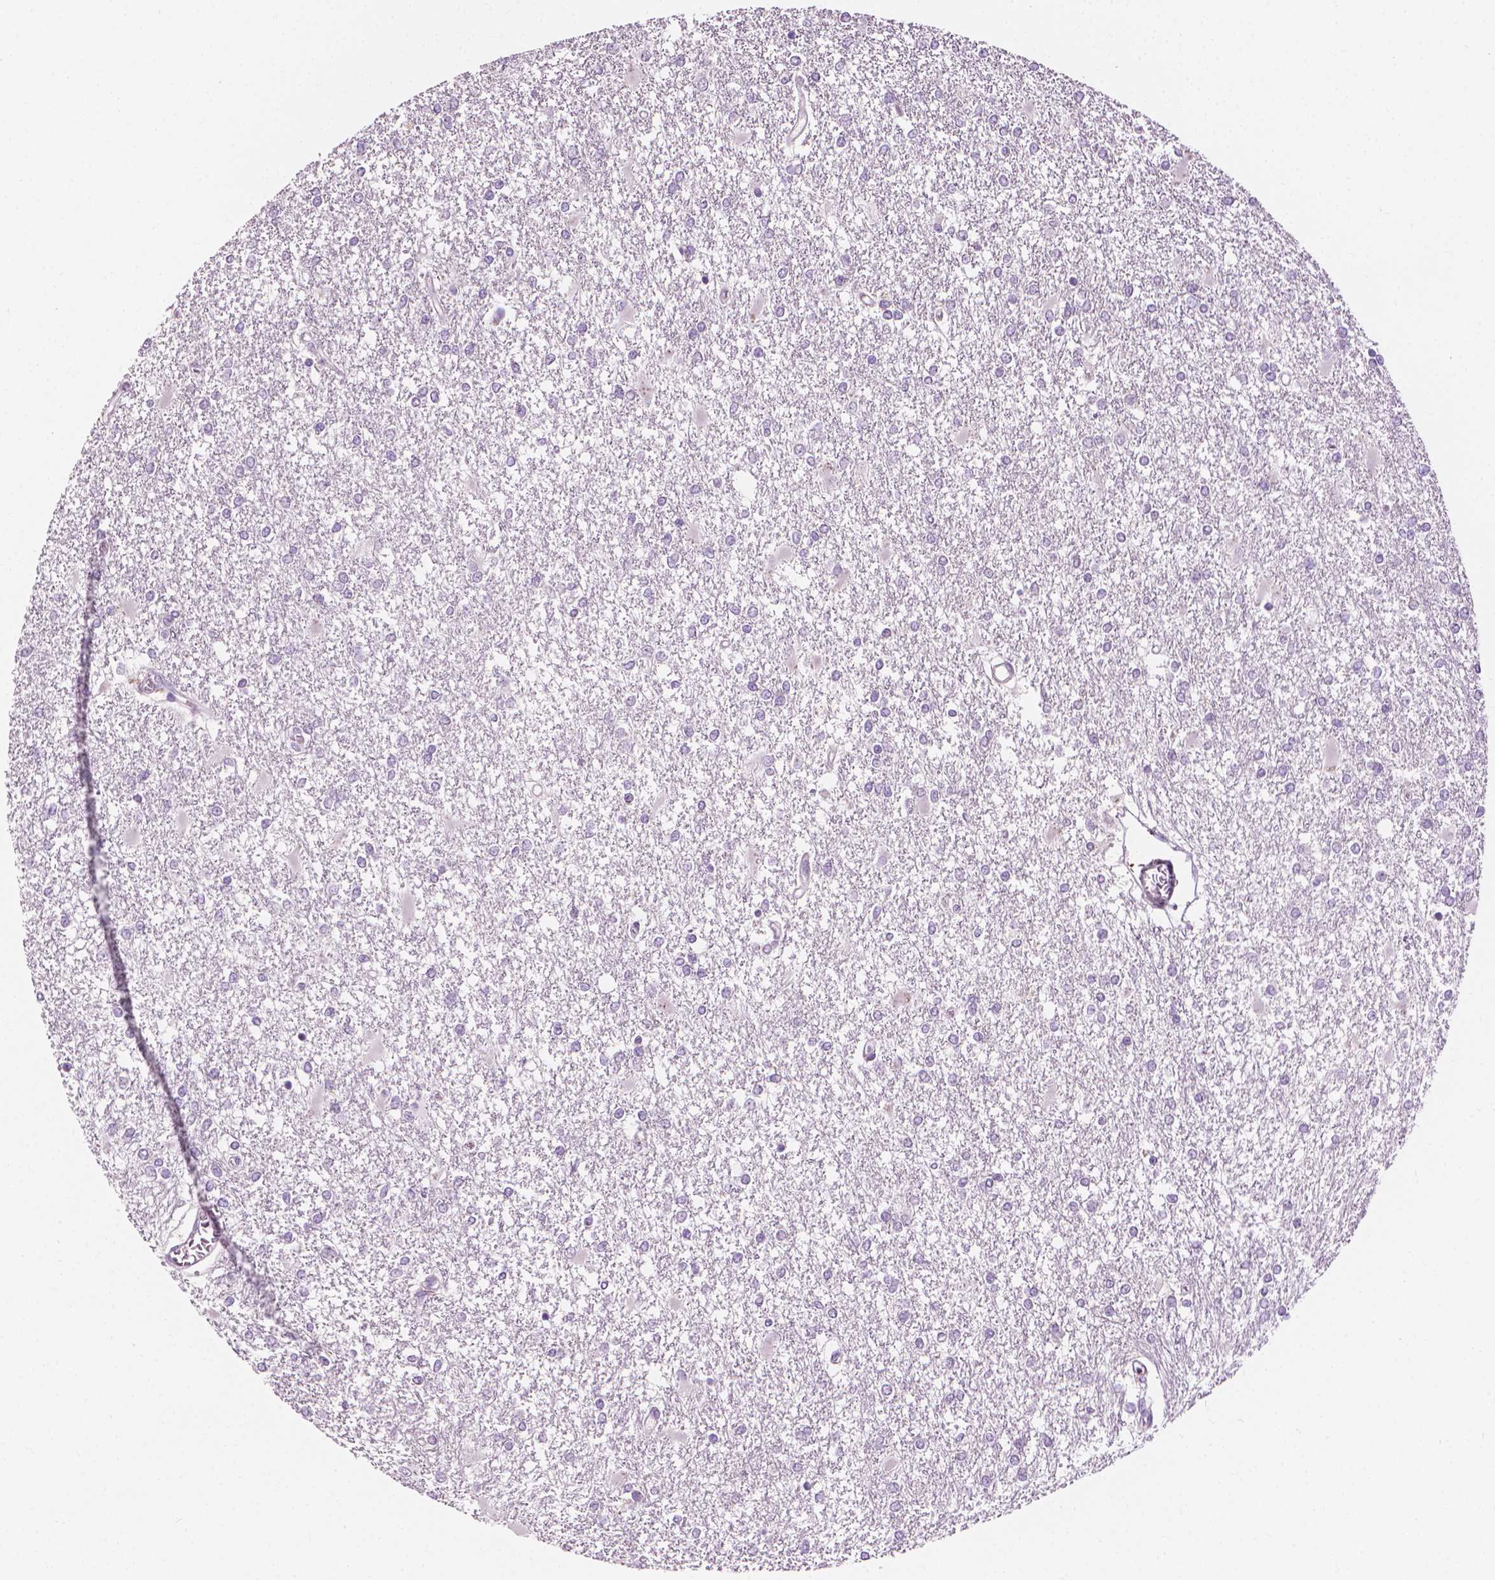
{"staining": {"intensity": "negative", "quantity": "none", "location": "none"}, "tissue": "glioma", "cell_type": "Tumor cells", "image_type": "cancer", "snomed": [{"axis": "morphology", "description": "Glioma, malignant, High grade"}, {"axis": "topography", "description": "Cerebral cortex"}], "caption": "The image demonstrates no staining of tumor cells in glioma.", "gene": "CFAP126", "patient": {"sex": "male", "age": 79}}